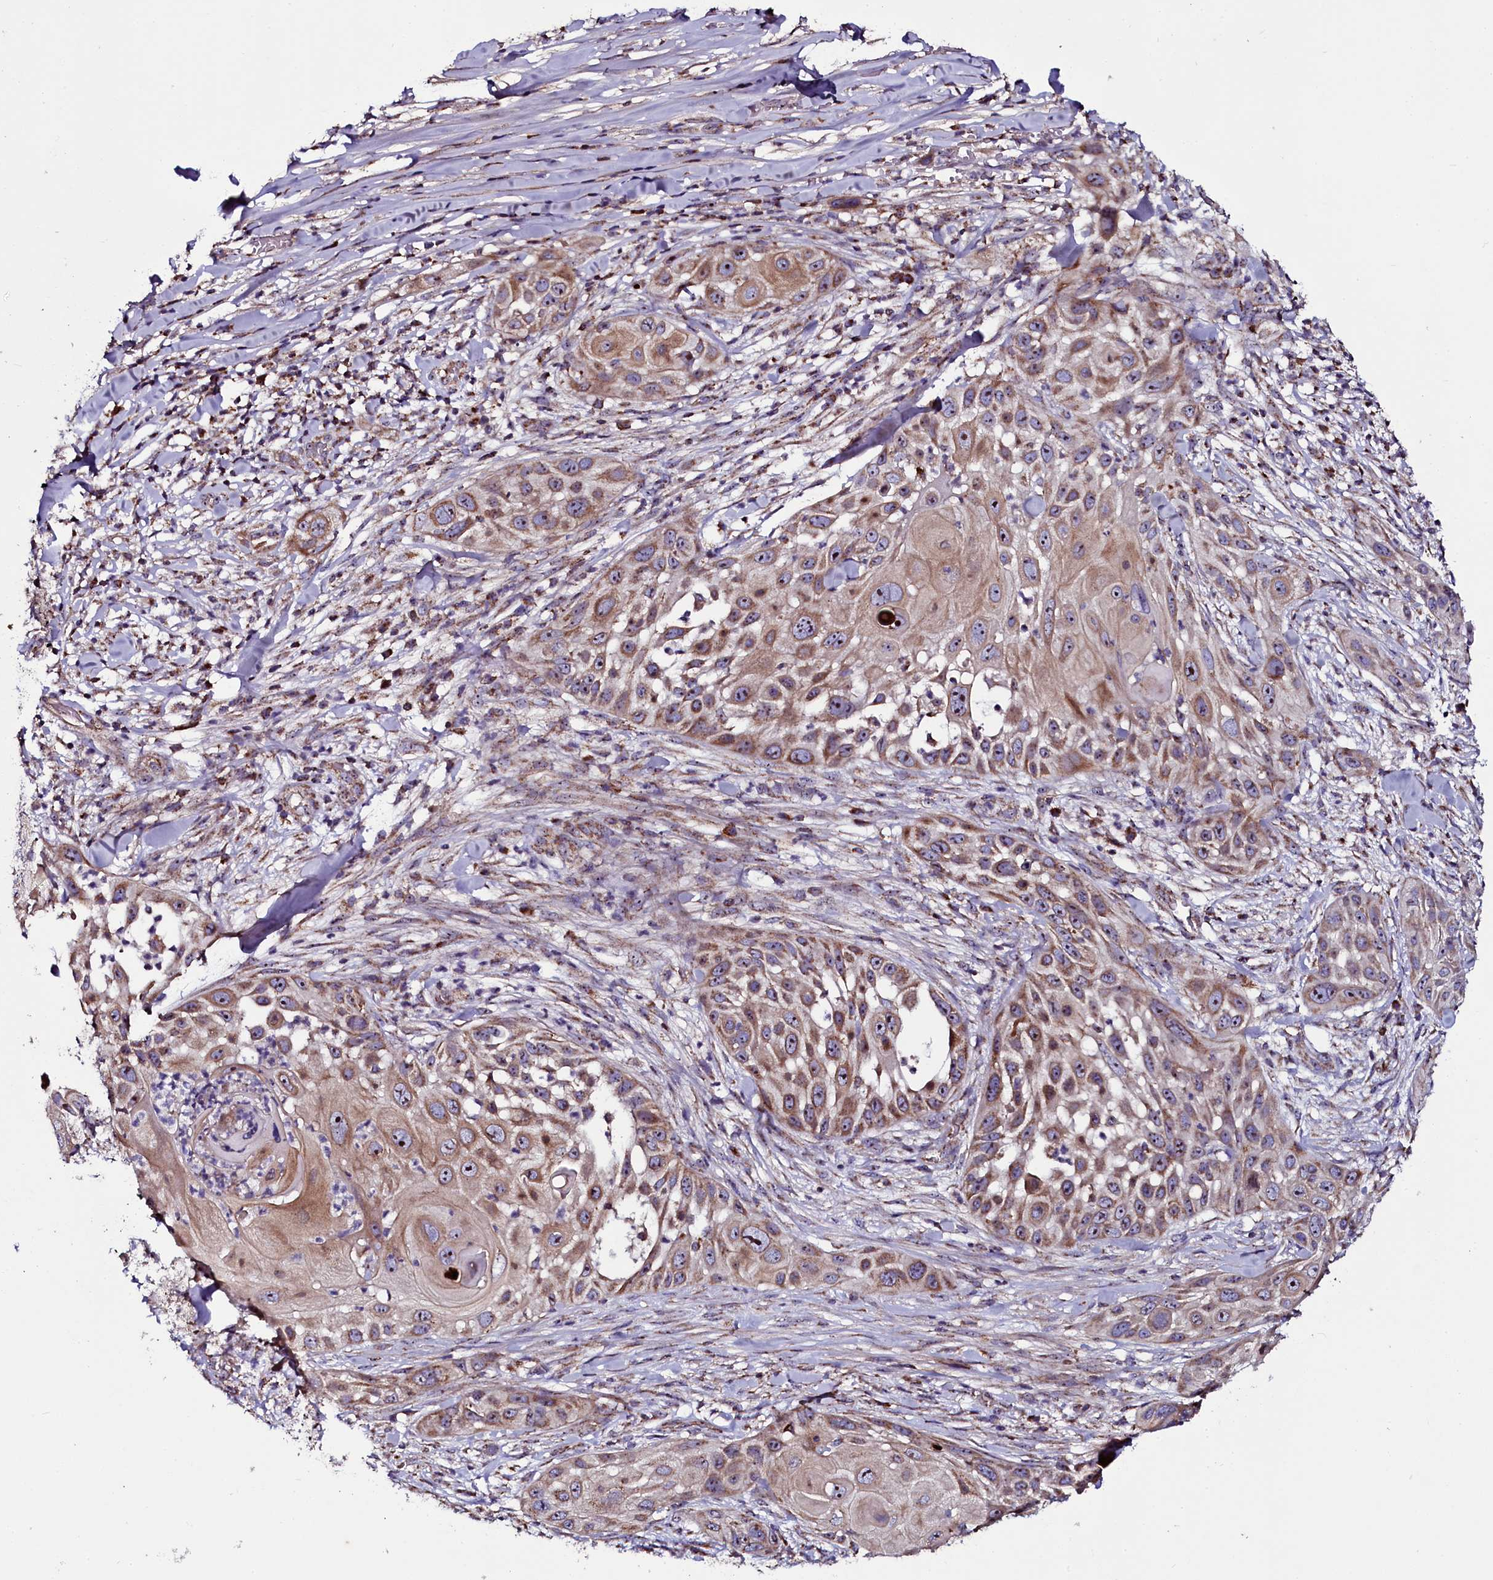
{"staining": {"intensity": "moderate", "quantity": ">75%", "location": "cytoplasmic/membranous,nuclear"}, "tissue": "skin cancer", "cell_type": "Tumor cells", "image_type": "cancer", "snomed": [{"axis": "morphology", "description": "Squamous cell carcinoma, NOS"}, {"axis": "topography", "description": "Skin"}], "caption": "Moderate cytoplasmic/membranous and nuclear expression is seen in about >75% of tumor cells in skin cancer (squamous cell carcinoma).", "gene": "NAA80", "patient": {"sex": "female", "age": 44}}